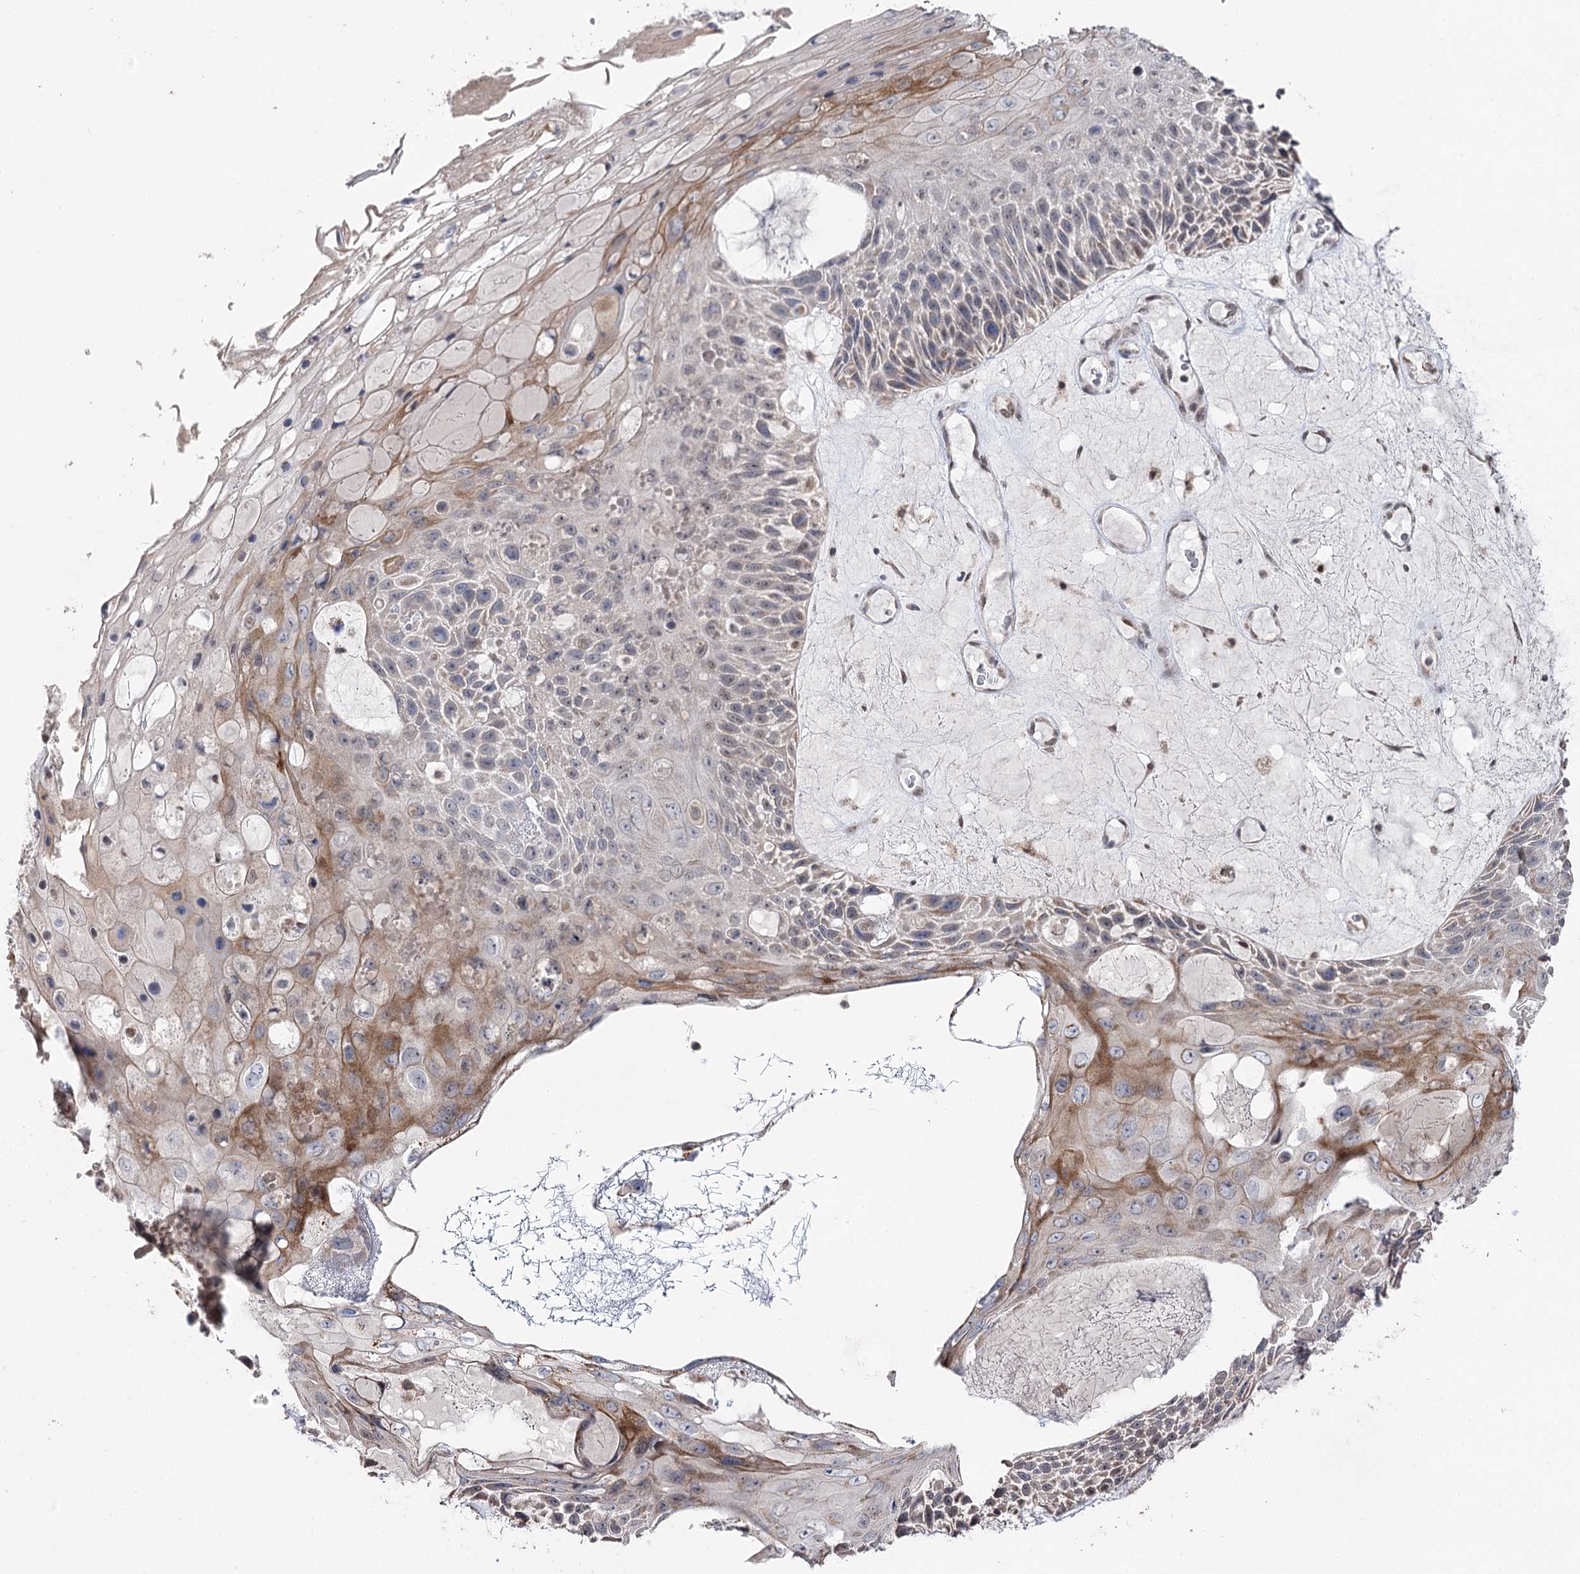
{"staining": {"intensity": "moderate", "quantity": "<25%", "location": "cytoplasmic/membranous"}, "tissue": "skin cancer", "cell_type": "Tumor cells", "image_type": "cancer", "snomed": [{"axis": "morphology", "description": "Squamous cell carcinoma, NOS"}, {"axis": "topography", "description": "Skin"}], "caption": "High-power microscopy captured an IHC histopathology image of skin cancer (squamous cell carcinoma), revealing moderate cytoplasmic/membranous staining in about <25% of tumor cells.", "gene": "RUFY4", "patient": {"sex": "female", "age": 88}}